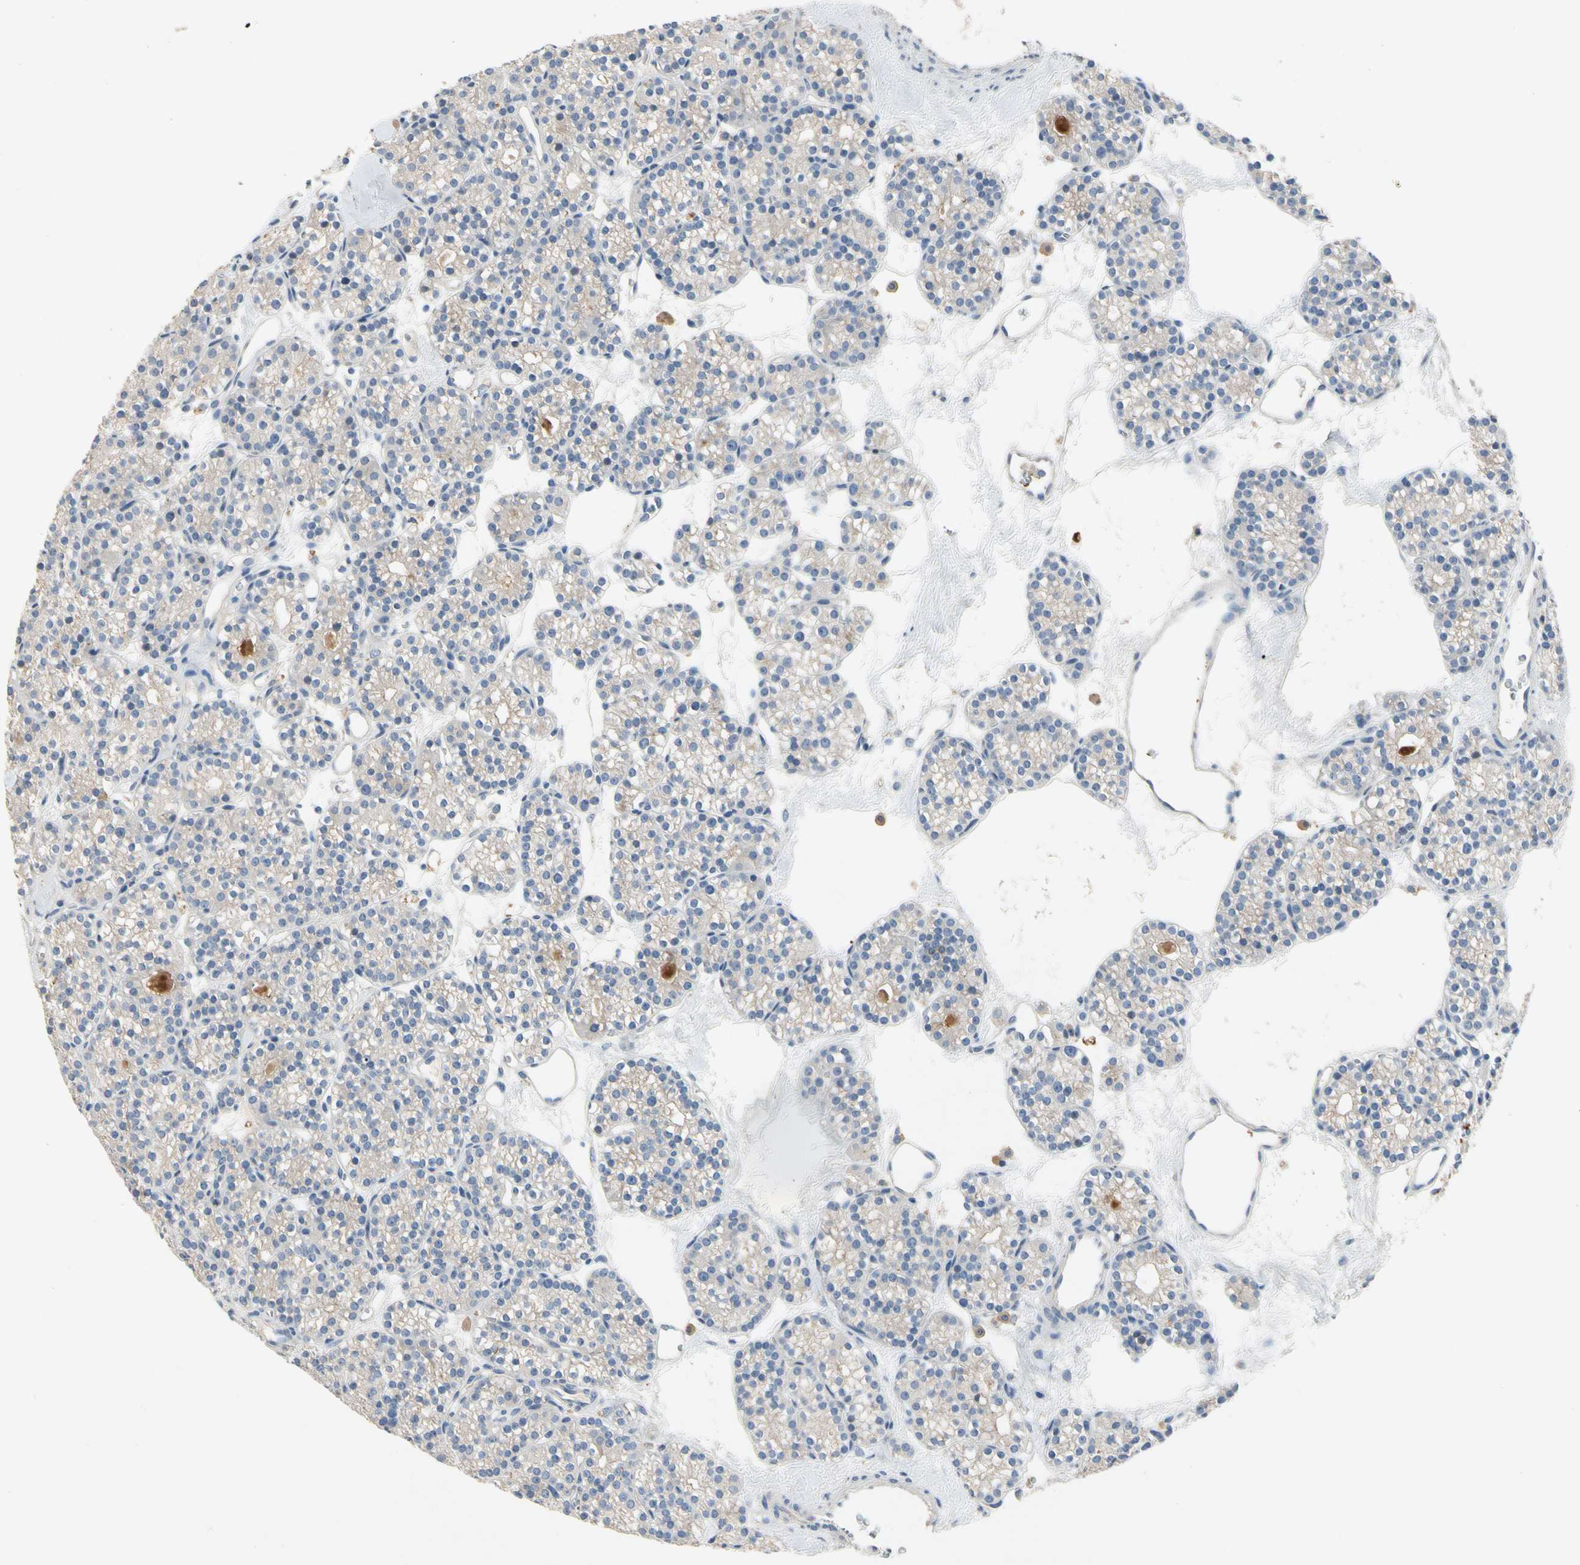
{"staining": {"intensity": "weak", "quantity": "25%-75%", "location": "cytoplasmic/membranous"}, "tissue": "parathyroid gland", "cell_type": "Glandular cells", "image_type": "normal", "snomed": [{"axis": "morphology", "description": "Normal tissue, NOS"}, {"axis": "topography", "description": "Parathyroid gland"}], "caption": "This photomicrograph reveals immunohistochemistry staining of normal parathyroid gland, with low weak cytoplasmic/membranous staining in approximately 25%-75% of glandular cells.", "gene": "GAS6", "patient": {"sex": "female", "age": 64}}